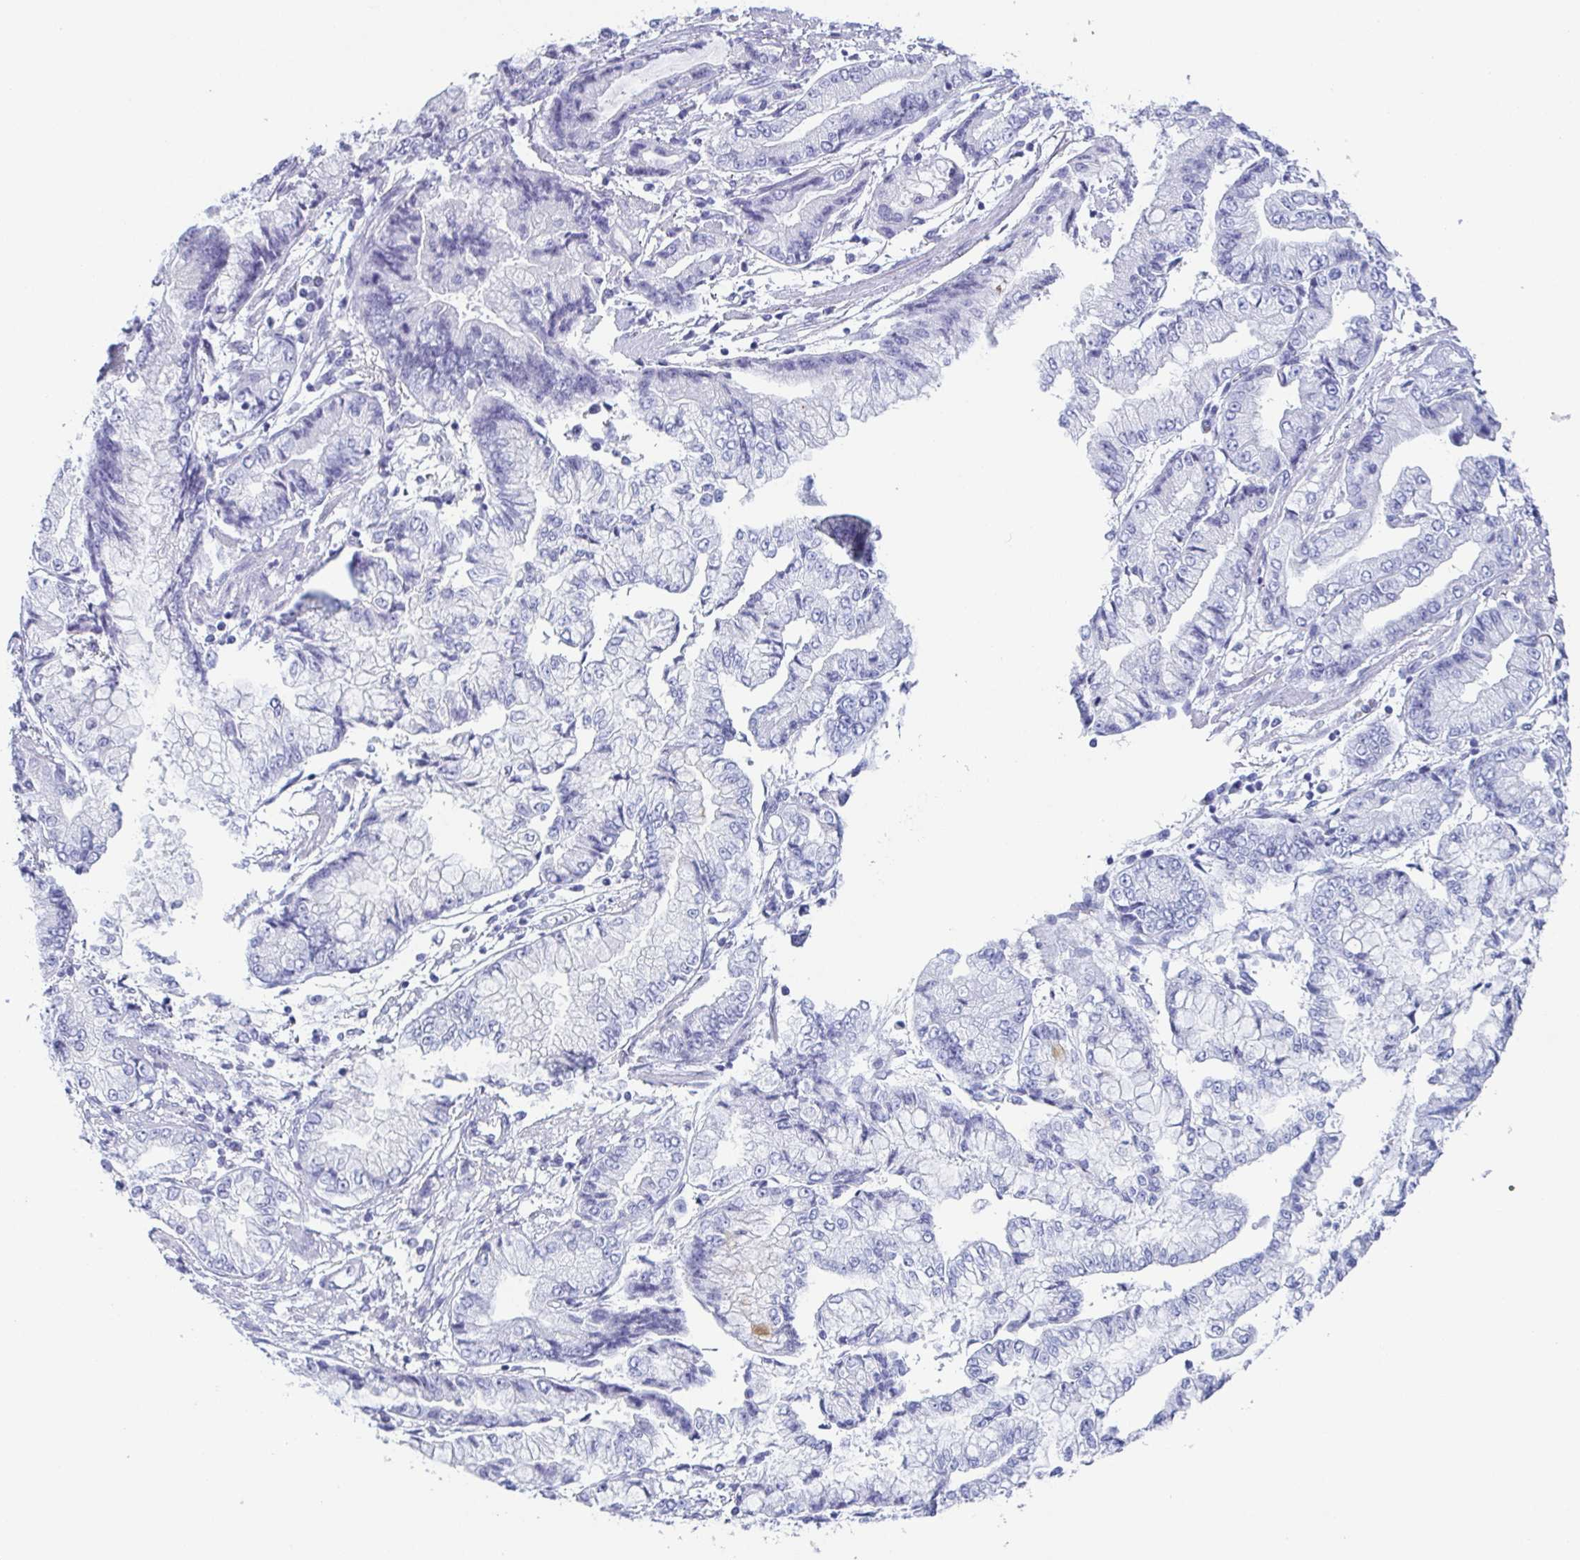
{"staining": {"intensity": "negative", "quantity": "none", "location": "none"}, "tissue": "stomach cancer", "cell_type": "Tumor cells", "image_type": "cancer", "snomed": [{"axis": "morphology", "description": "Adenocarcinoma, NOS"}, {"axis": "topography", "description": "Stomach, upper"}], "caption": "The IHC photomicrograph has no significant expression in tumor cells of stomach adenocarcinoma tissue. (DAB immunohistochemistry (IHC) with hematoxylin counter stain).", "gene": "ZG16B", "patient": {"sex": "female", "age": 74}}